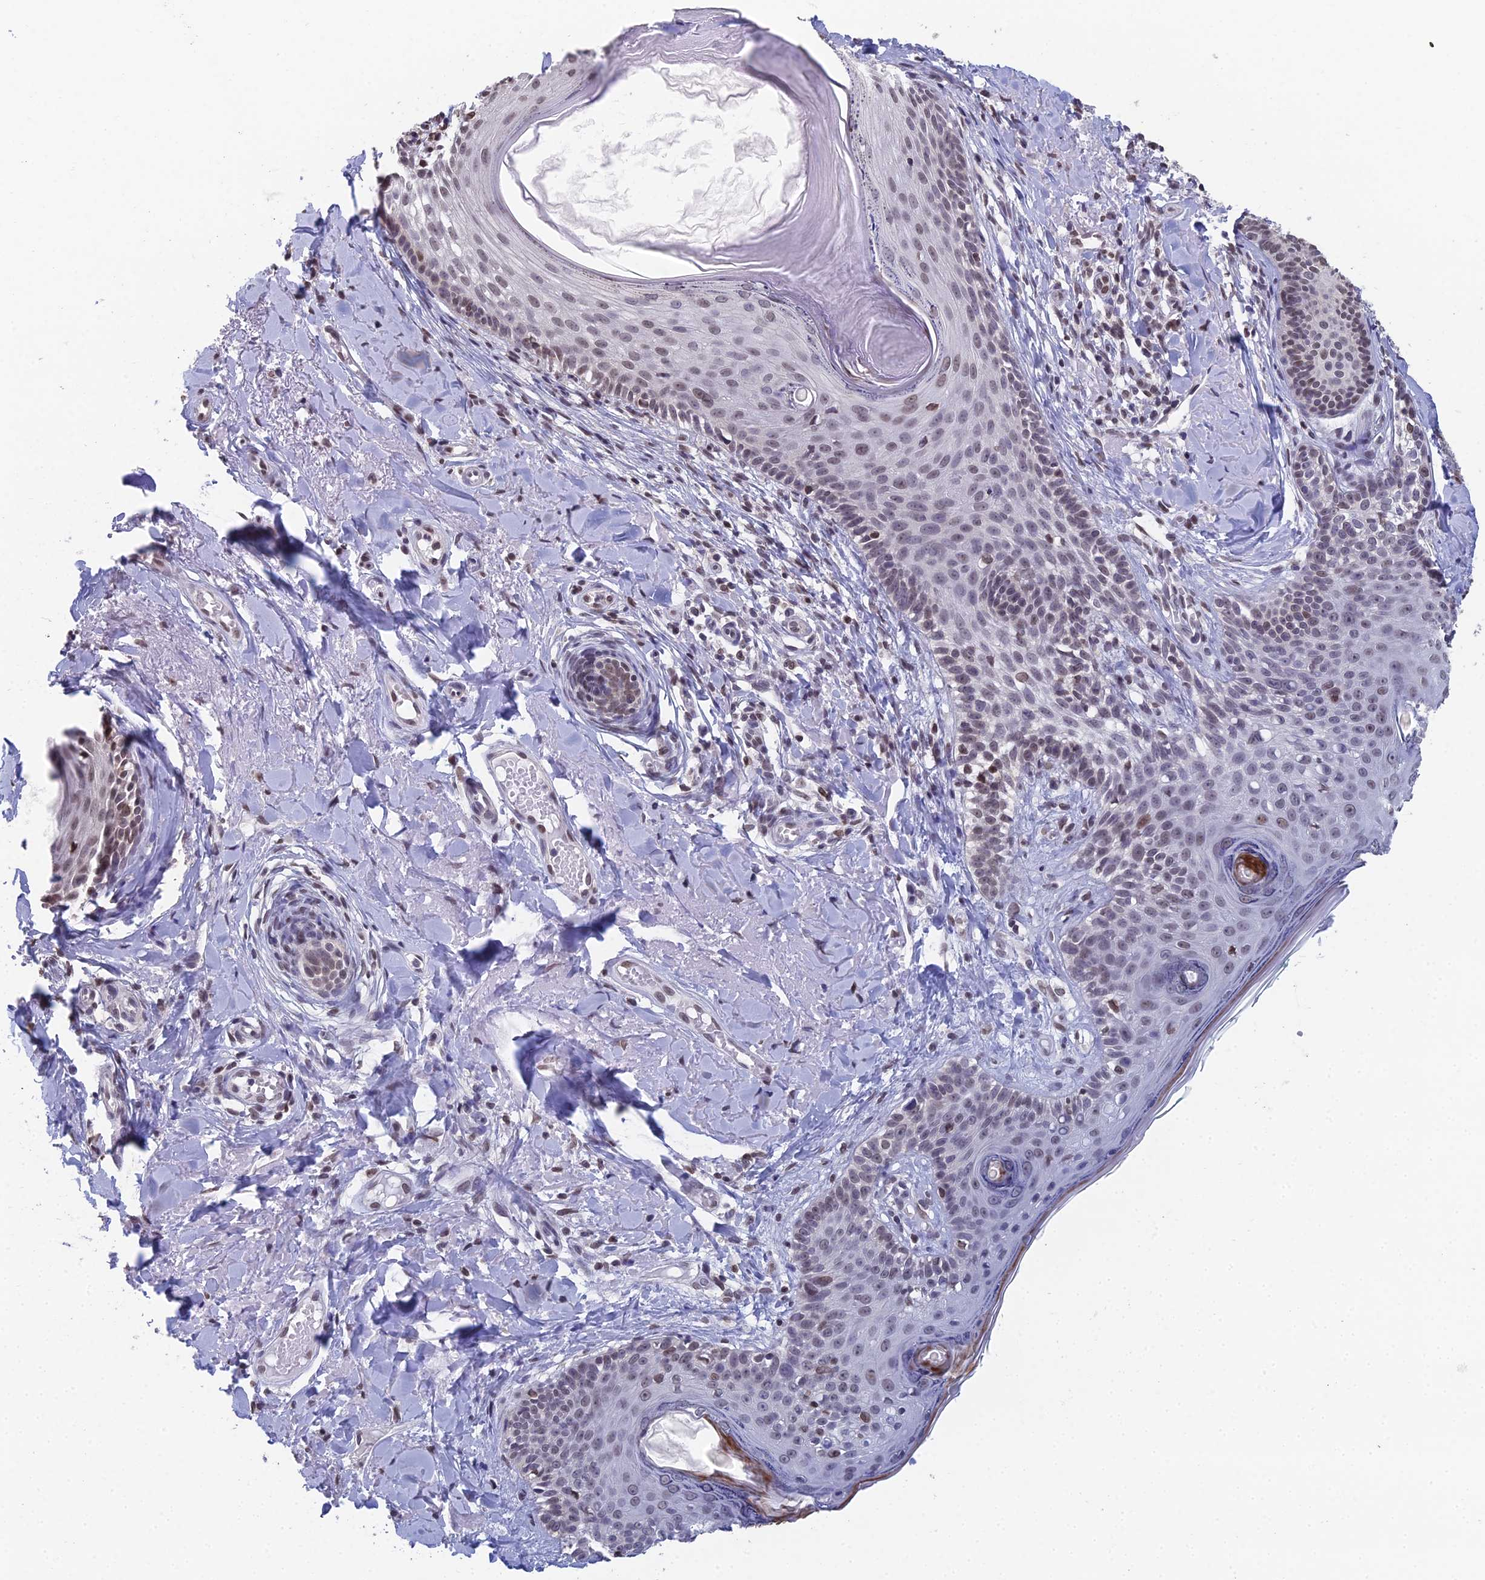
{"staining": {"intensity": "weak", "quantity": "25%-75%", "location": "nuclear"}, "tissue": "skin cancer", "cell_type": "Tumor cells", "image_type": "cancer", "snomed": [{"axis": "morphology", "description": "Basal cell carcinoma"}, {"axis": "topography", "description": "Skin"}], "caption": "There is low levels of weak nuclear positivity in tumor cells of skin basal cell carcinoma, as demonstrated by immunohistochemical staining (brown color).", "gene": "CCDC97", "patient": {"sex": "female", "age": 76}}